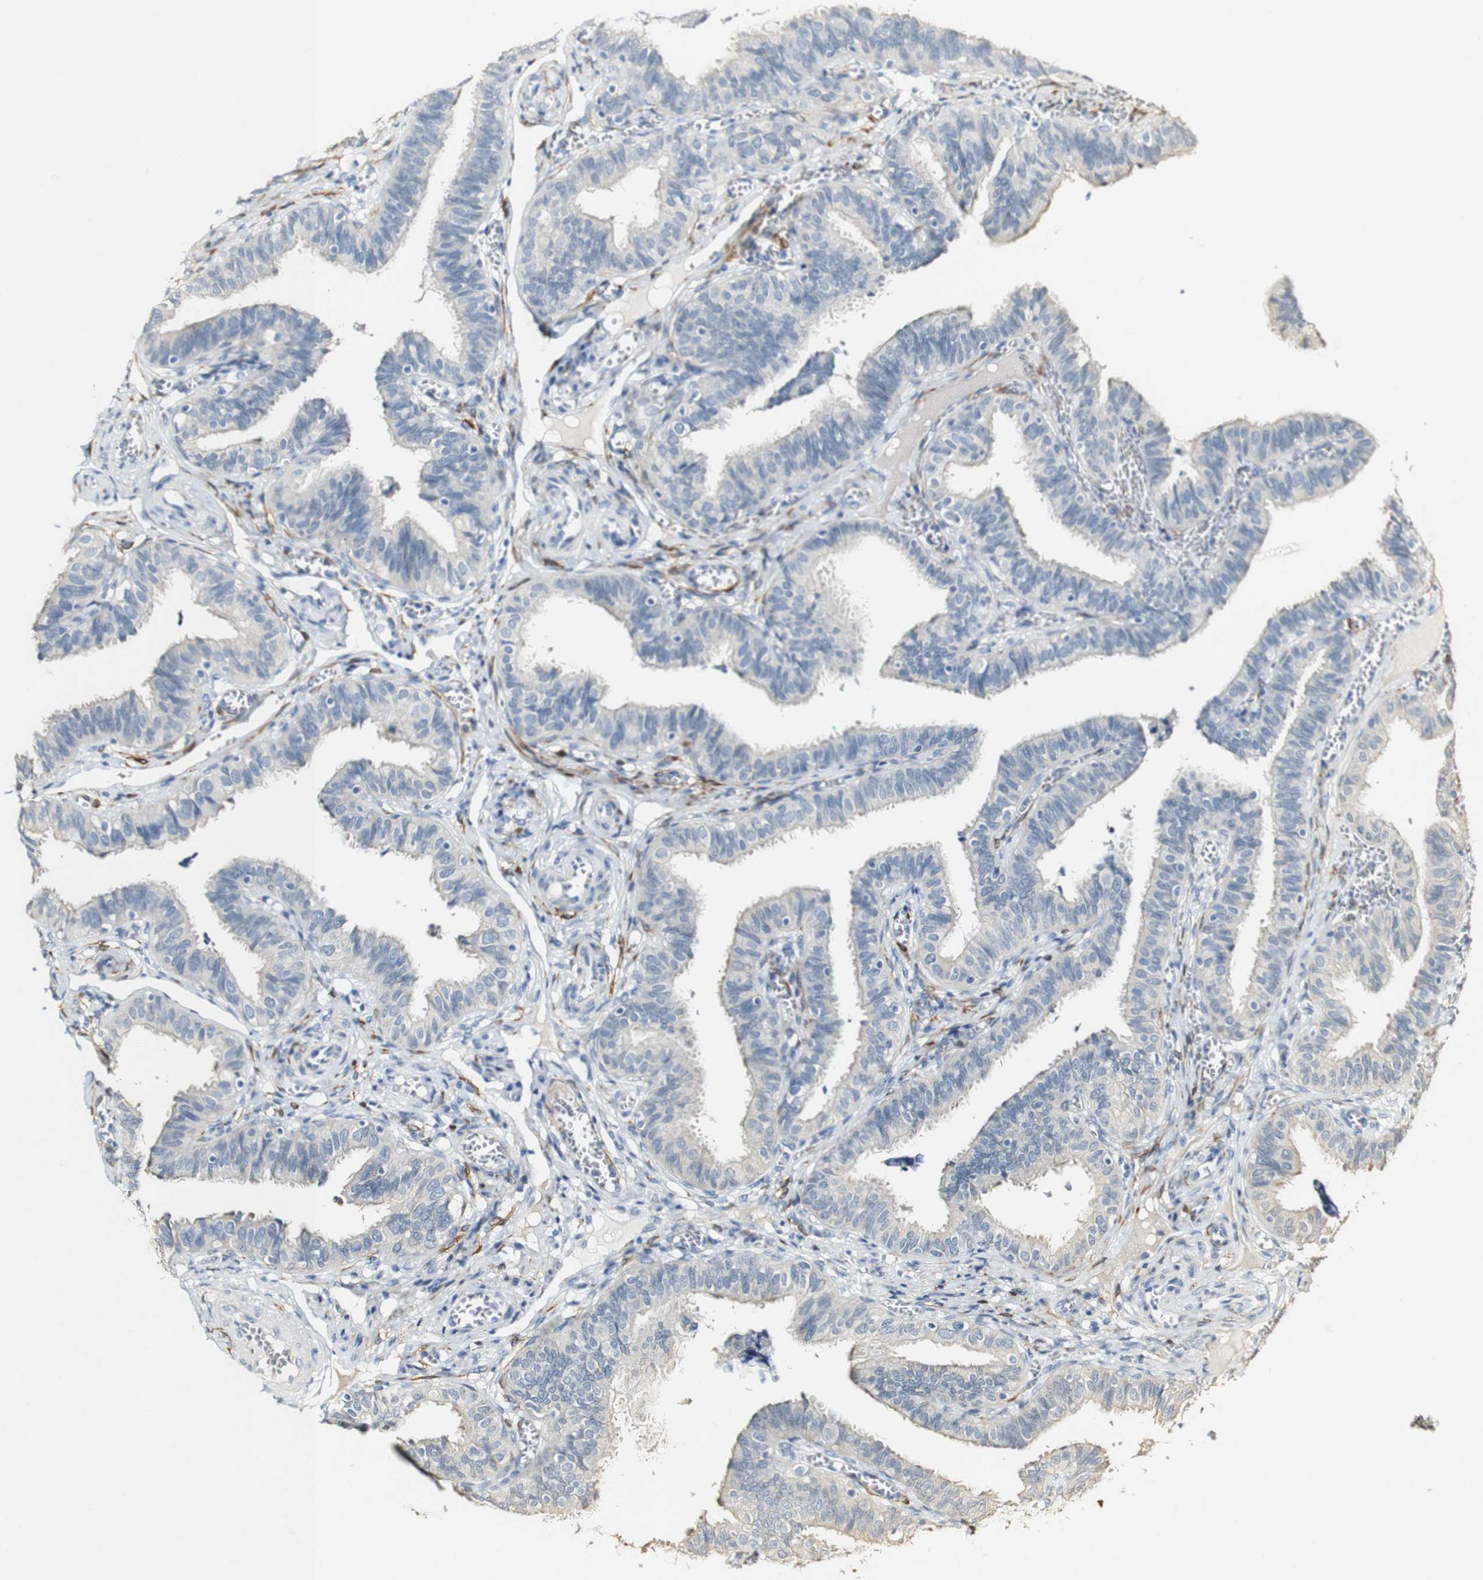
{"staining": {"intensity": "negative", "quantity": "none", "location": "none"}, "tissue": "fallopian tube", "cell_type": "Glandular cells", "image_type": "normal", "snomed": [{"axis": "morphology", "description": "Normal tissue, NOS"}, {"axis": "topography", "description": "Fallopian tube"}], "caption": "This is a micrograph of immunohistochemistry (IHC) staining of benign fallopian tube, which shows no staining in glandular cells.", "gene": "FMO3", "patient": {"sex": "female", "age": 46}}